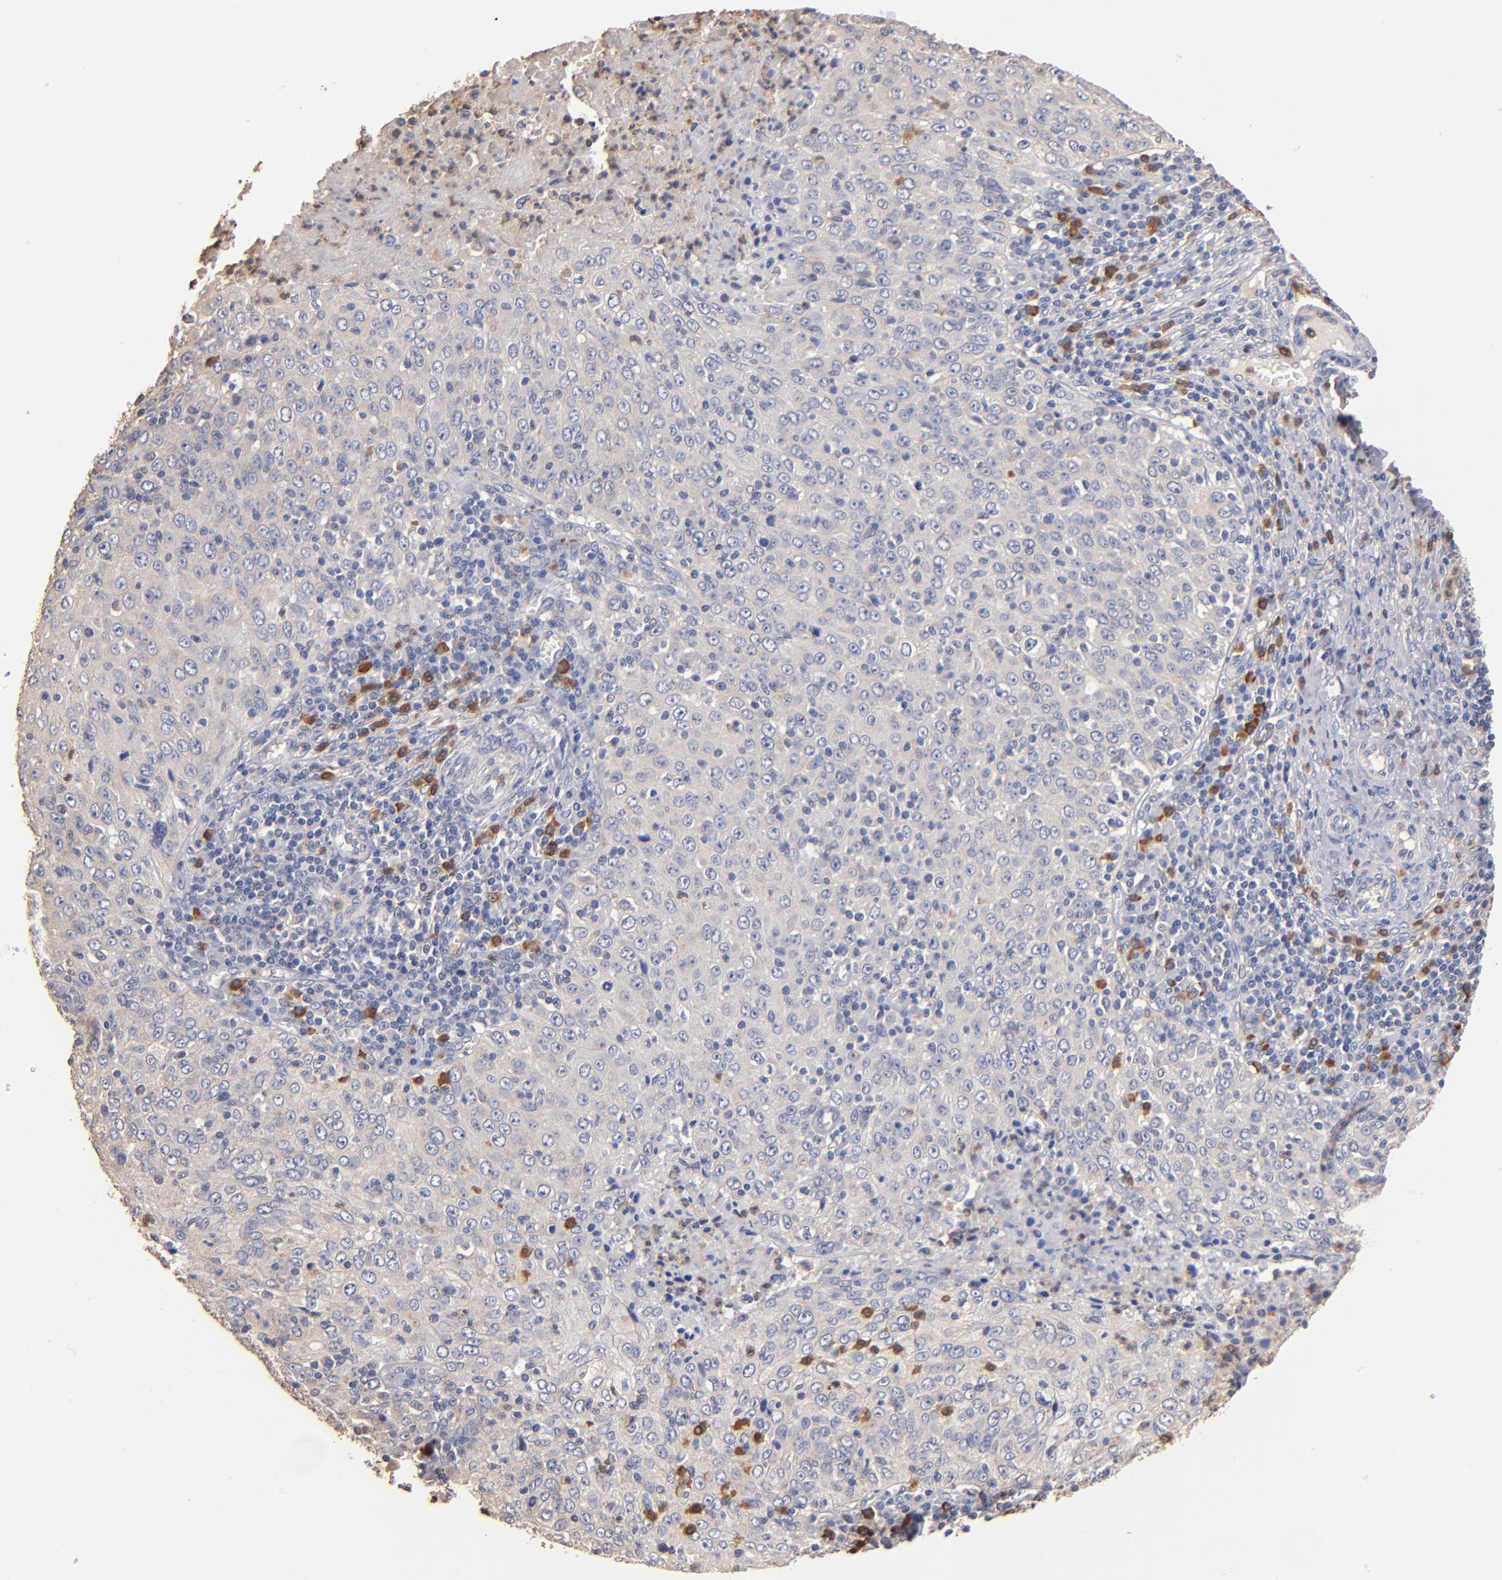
{"staining": {"intensity": "weak", "quantity": "25%-75%", "location": "cytoplasmic/membranous"}, "tissue": "cervical cancer", "cell_type": "Tumor cells", "image_type": "cancer", "snomed": [{"axis": "morphology", "description": "Squamous cell carcinoma, NOS"}, {"axis": "topography", "description": "Cervix"}], "caption": "Weak cytoplasmic/membranous protein positivity is present in about 25%-75% of tumor cells in squamous cell carcinoma (cervical).", "gene": "RO60", "patient": {"sex": "female", "age": 27}}